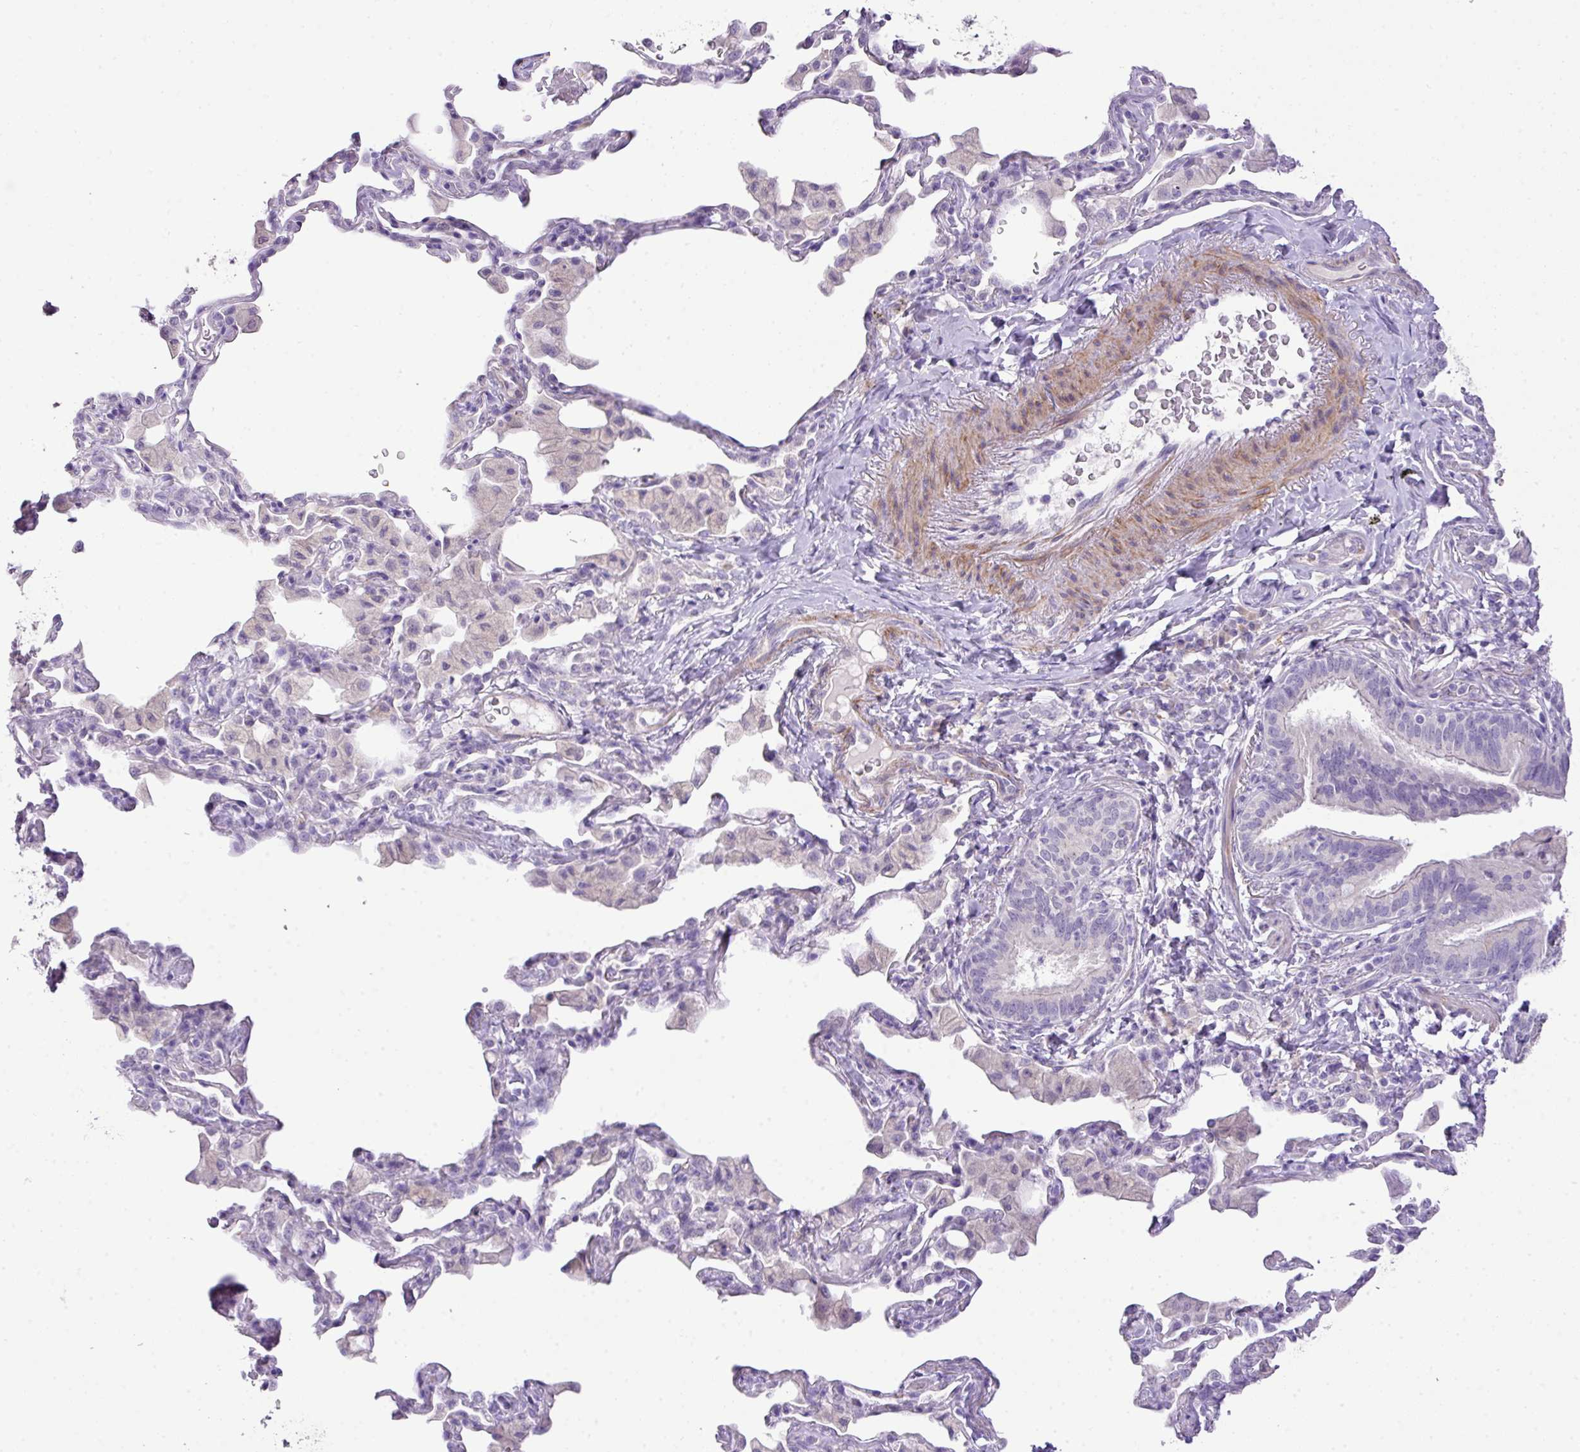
{"staining": {"intensity": "negative", "quantity": "none", "location": "none"}, "tissue": "bronchus", "cell_type": "Respiratory epithelial cells", "image_type": "normal", "snomed": [{"axis": "morphology", "description": "Normal tissue, NOS"}, {"axis": "morphology", "description": "Inflammation, NOS"}, {"axis": "topography", "description": "Bronchus"}, {"axis": "topography", "description": "Lung"}], "caption": "IHC of normal human bronchus demonstrates no expression in respiratory epithelial cells.", "gene": "DIP2A", "patient": {"sex": "female", "age": 46}}